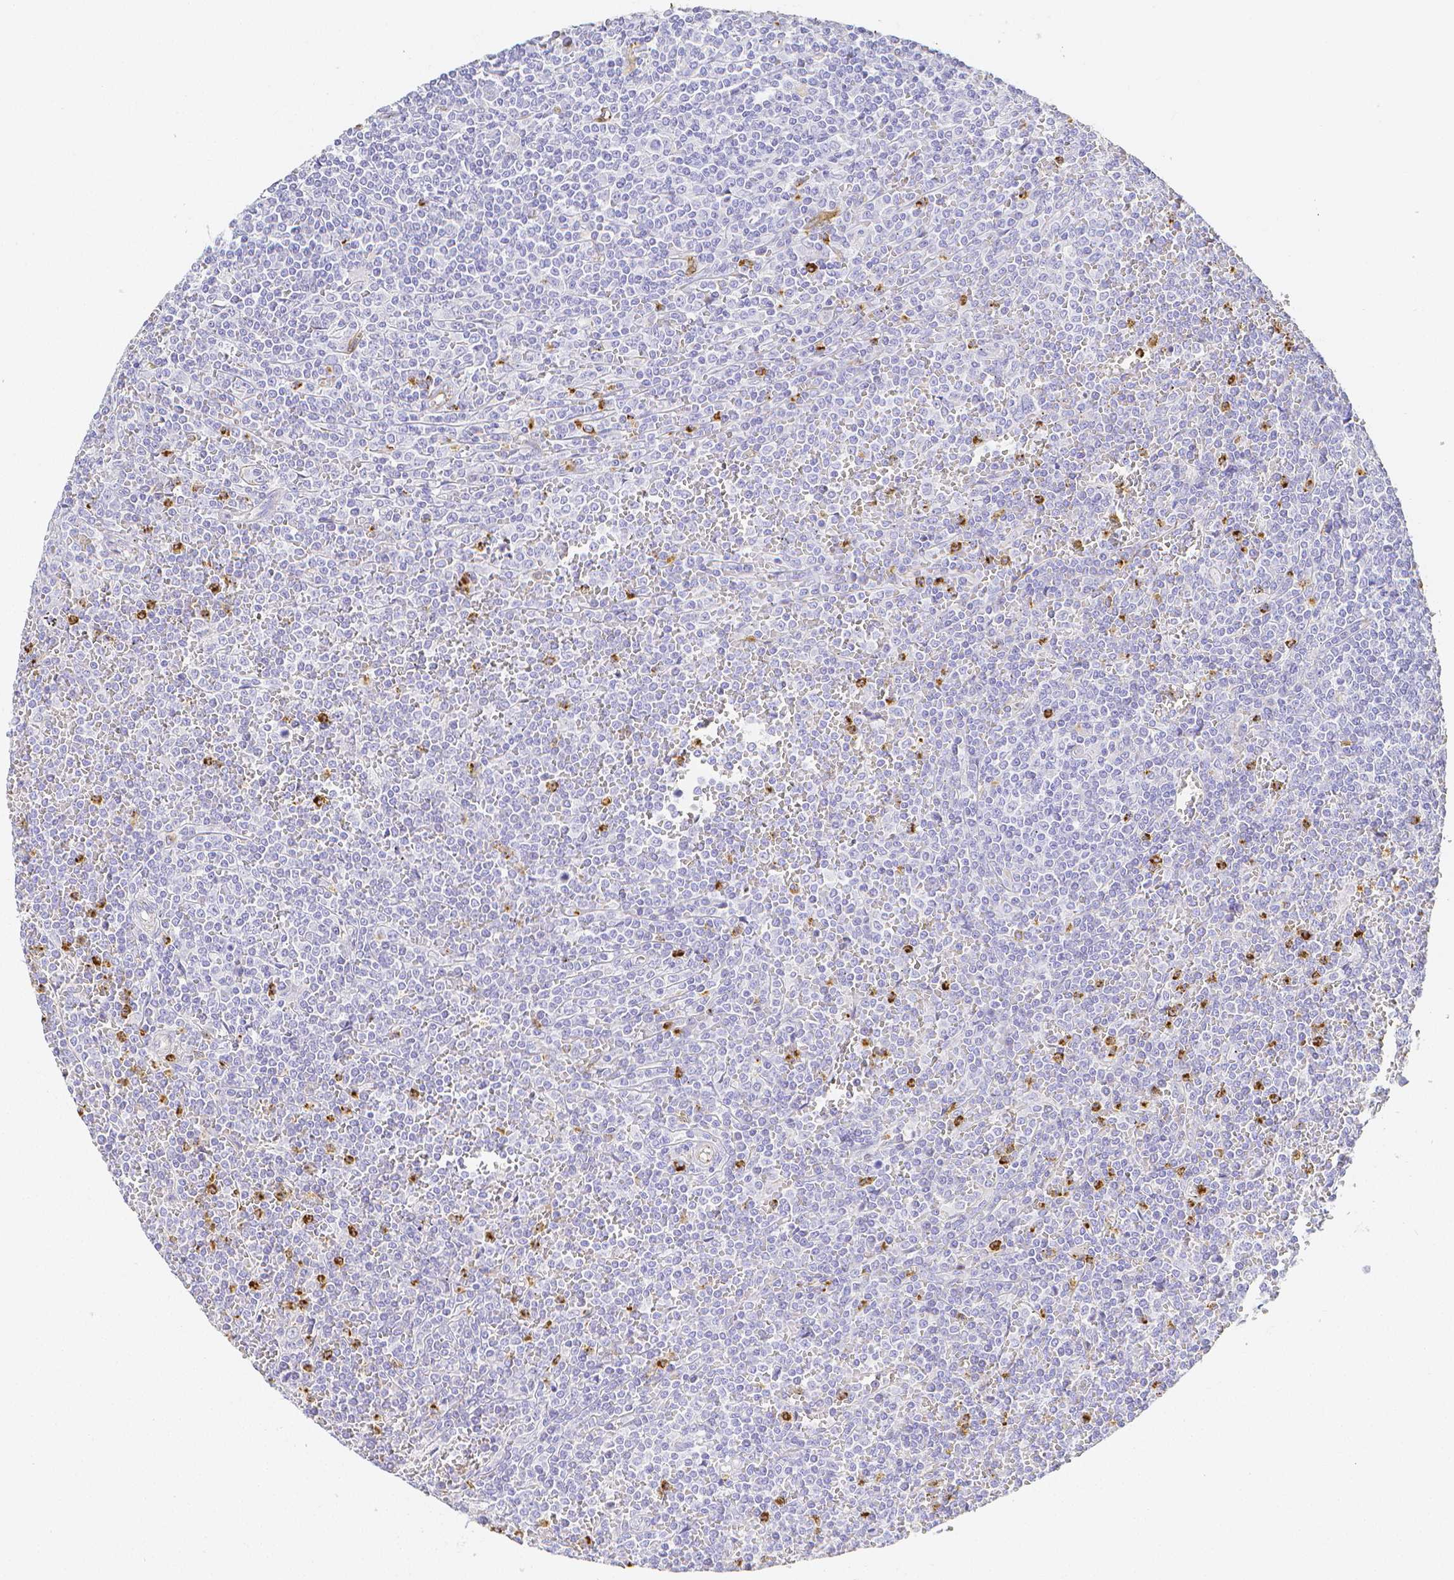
{"staining": {"intensity": "negative", "quantity": "none", "location": "none"}, "tissue": "lymphoma", "cell_type": "Tumor cells", "image_type": "cancer", "snomed": [{"axis": "morphology", "description": "Malignant lymphoma, non-Hodgkin's type, Low grade"}, {"axis": "topography", "description": "Spleen"}], "caption": "Immunohistochemistry histopathology image of human malignant lymphoma, non-Hodgkin's type (low-grade) stained for a protein (brown), which displays no staining in tumor cells.", "gene": "SMURF1", "patient": {"sex": "female", "age": 19}}